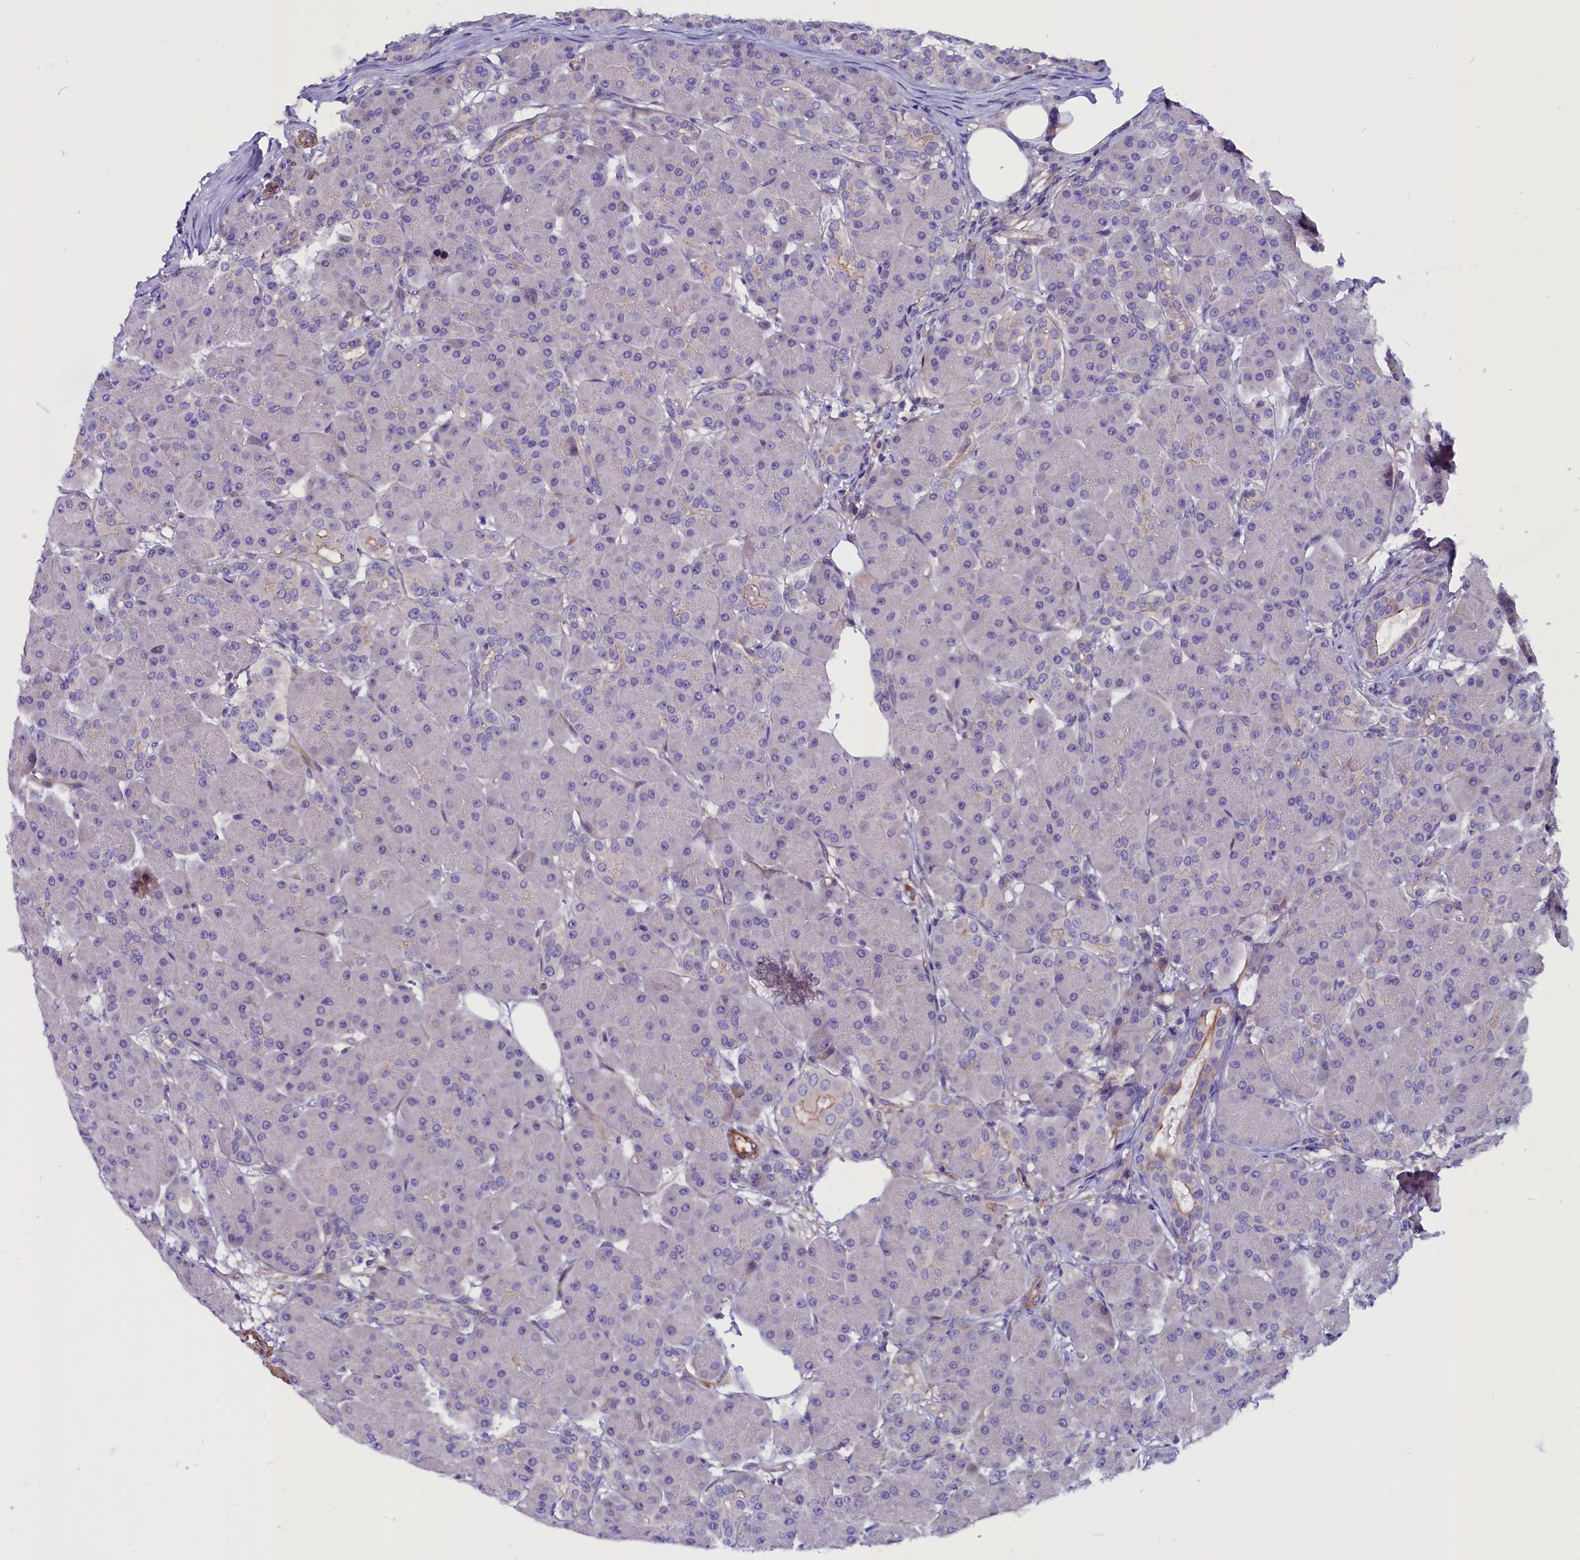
{"staining": {"intensity": "weak", "quantity": "<25%", "location": "cytoplasmic/membranous"}, "tissue": "pancreas", "cell_type": "Exocrine glandular cells", "image_type": "normal", "snomed": [{"axis": "morphology", "description": "Normal tissue, NOS"}, {"axis": "topography", "description": "Pancreas"}], "caption": "Protein analysis of normal pancreas reveals no significant staining in exocrine glandular cells. (Stains: DAB (3,3'-diaminobenzidine) IHC with hematoxylin counter stain, Microscopy: brightfield microscopy at high magnification).", "gene": "ZNF749", "patient": {"sex": "male", "age": 63}}